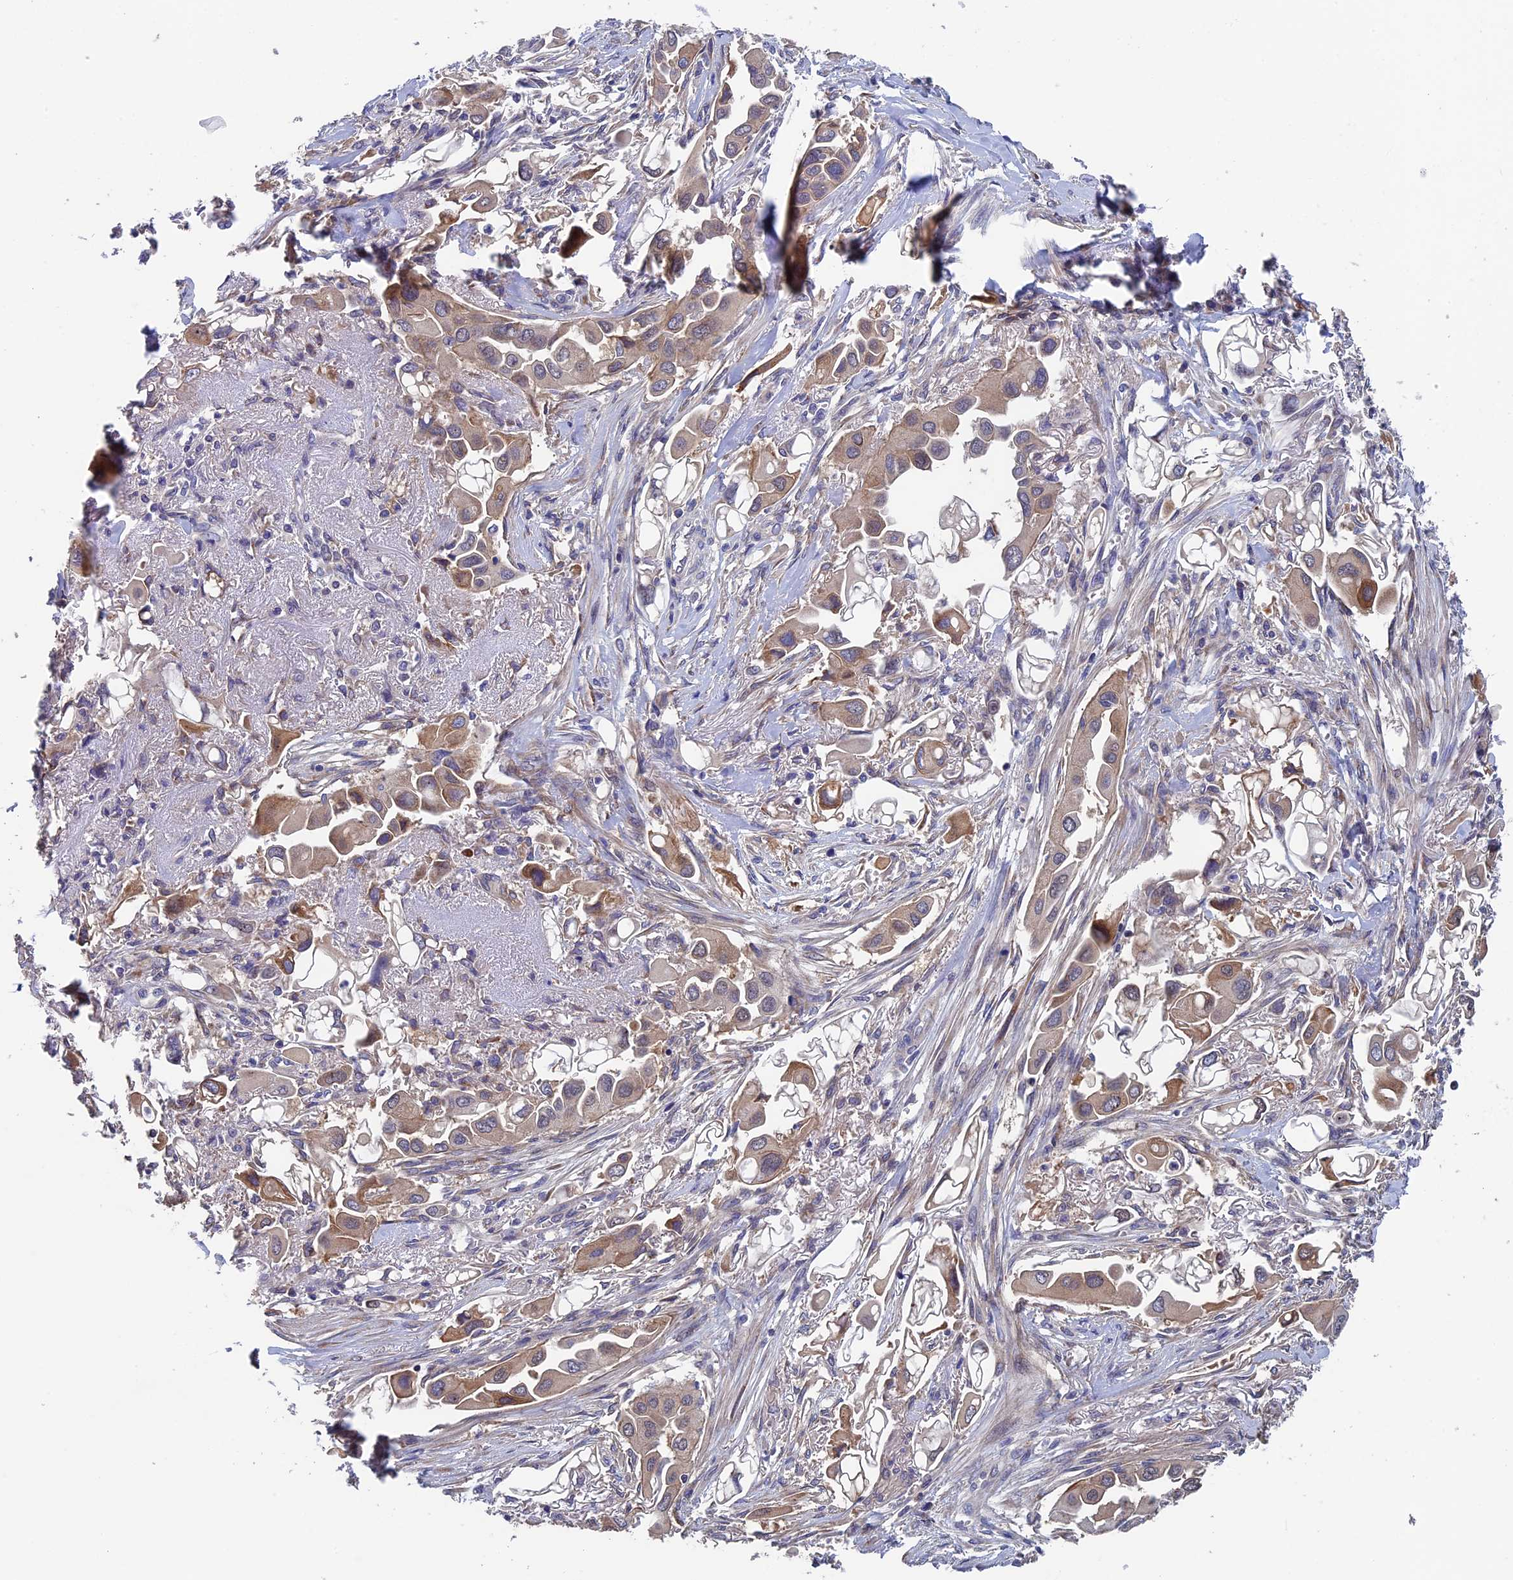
{"staining": {"intensity": "weak", "quantity": "25%-75%", "location": "cytoplasmic/membranous"}, "tissue": "lung cancer", "cell_type": "Tumor cells", "image_type": "cancer", "snomed": [{"axis": "morphology", "description": "Adenocarcinoma, NOS"}, {"axis": "topography", "description": "Lung"}], "caption": "Human lung adenocarcinoma stained with a brown dye reveals weak cytoplasmic/membranous positive expression in approximately 25%-75% of tumor cells.", "gene": "LCMT1", "patient": {"sex": "female", "age": 76}}